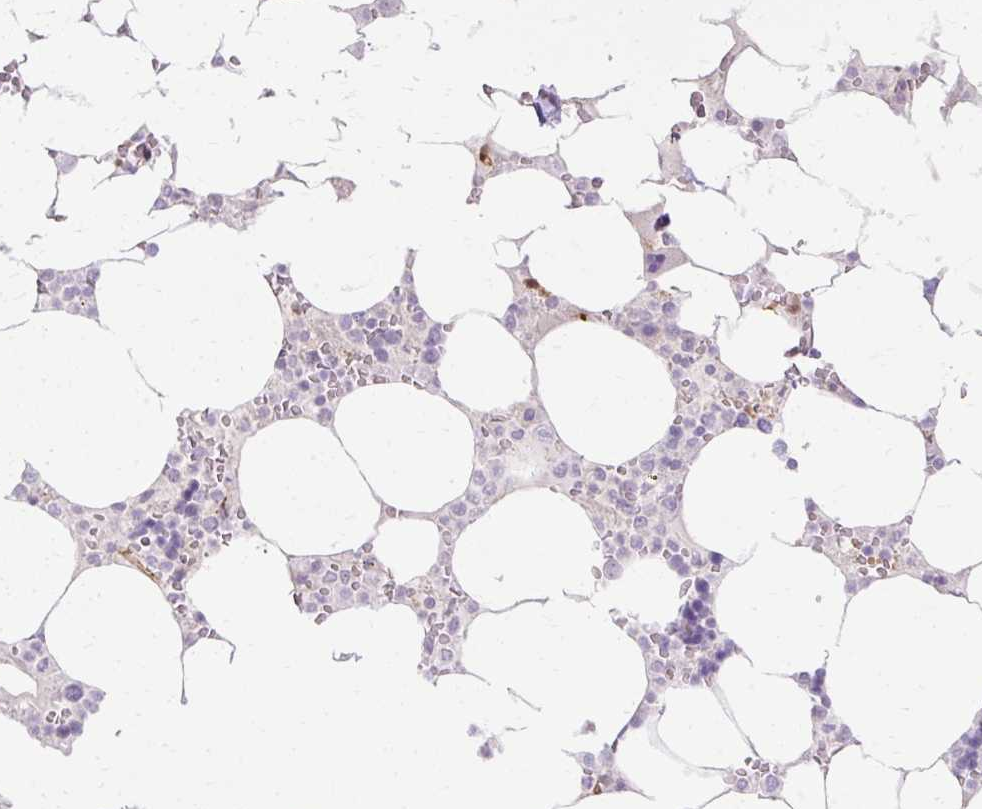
{"staining": {"intensity": "negative", "quantity": "none", "location": "none"}, "tissue": "bone marrow", "cell_type": "Hematopoietic cells", "image_type": "normal", "snomed": [{"axis": "morphology", "description": "Normal tissue, NOS"}, {"axis": "topography", "description": "Bone marrow"}], "caption": "Immunohistochemistry micrograph of benign human bone marrow stained for a protein (brown), which reveals no positivity in hematopoietic cells. (DAB (3,3'-diaminobenzidine) immunohistochemistry visualized using brightfield microscopy, high magnification).", "gene": "CNN3", "patient": {"sex": "male", "age": 64}}